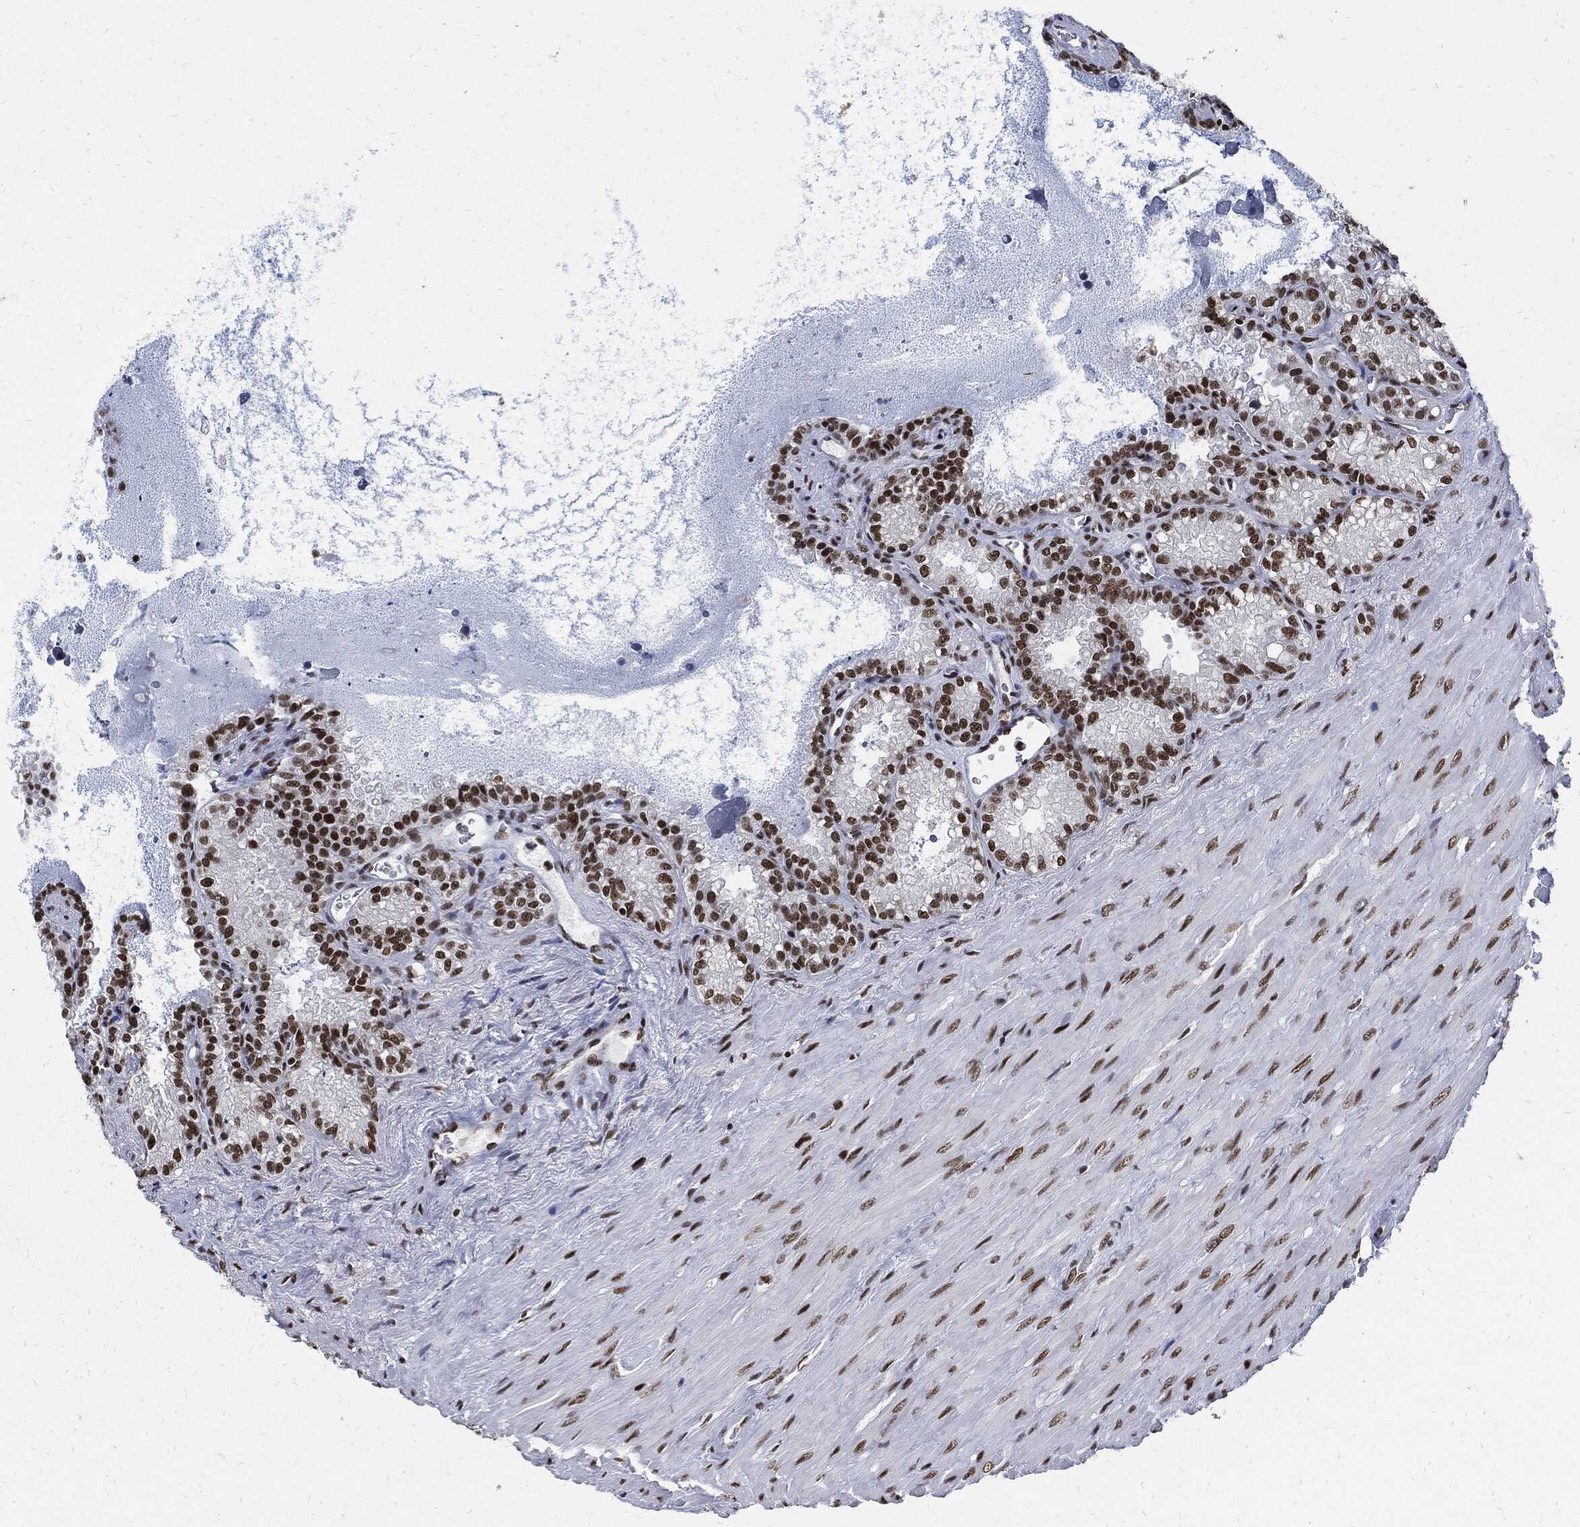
{"staining": {"intensity": "strong", "quantity": ">75%", "location": "nuclear"}, "tissue": "seminal vesicle", "cell_type": "Glandular cells", "image_type": "normal", "snomed": [{"axis": "morphology", "description": "Normal tissue, NOS"}, {"axis": "topography", "description": "Seminal veicle"}], "caption": "Immunohistochemistry (IHC) staining of benign seminal vesicle, which demonstrates high levels of strong nuclear staining in approximately >75% of glandular cells indicating strong nuclear protein expression. The staining was performed using DAB (brown) for protein detection and nuclei were counterstained in hematoxylin (blue).", "gene": "TERF2", "patient": {"sex": "male", "age": 68}}